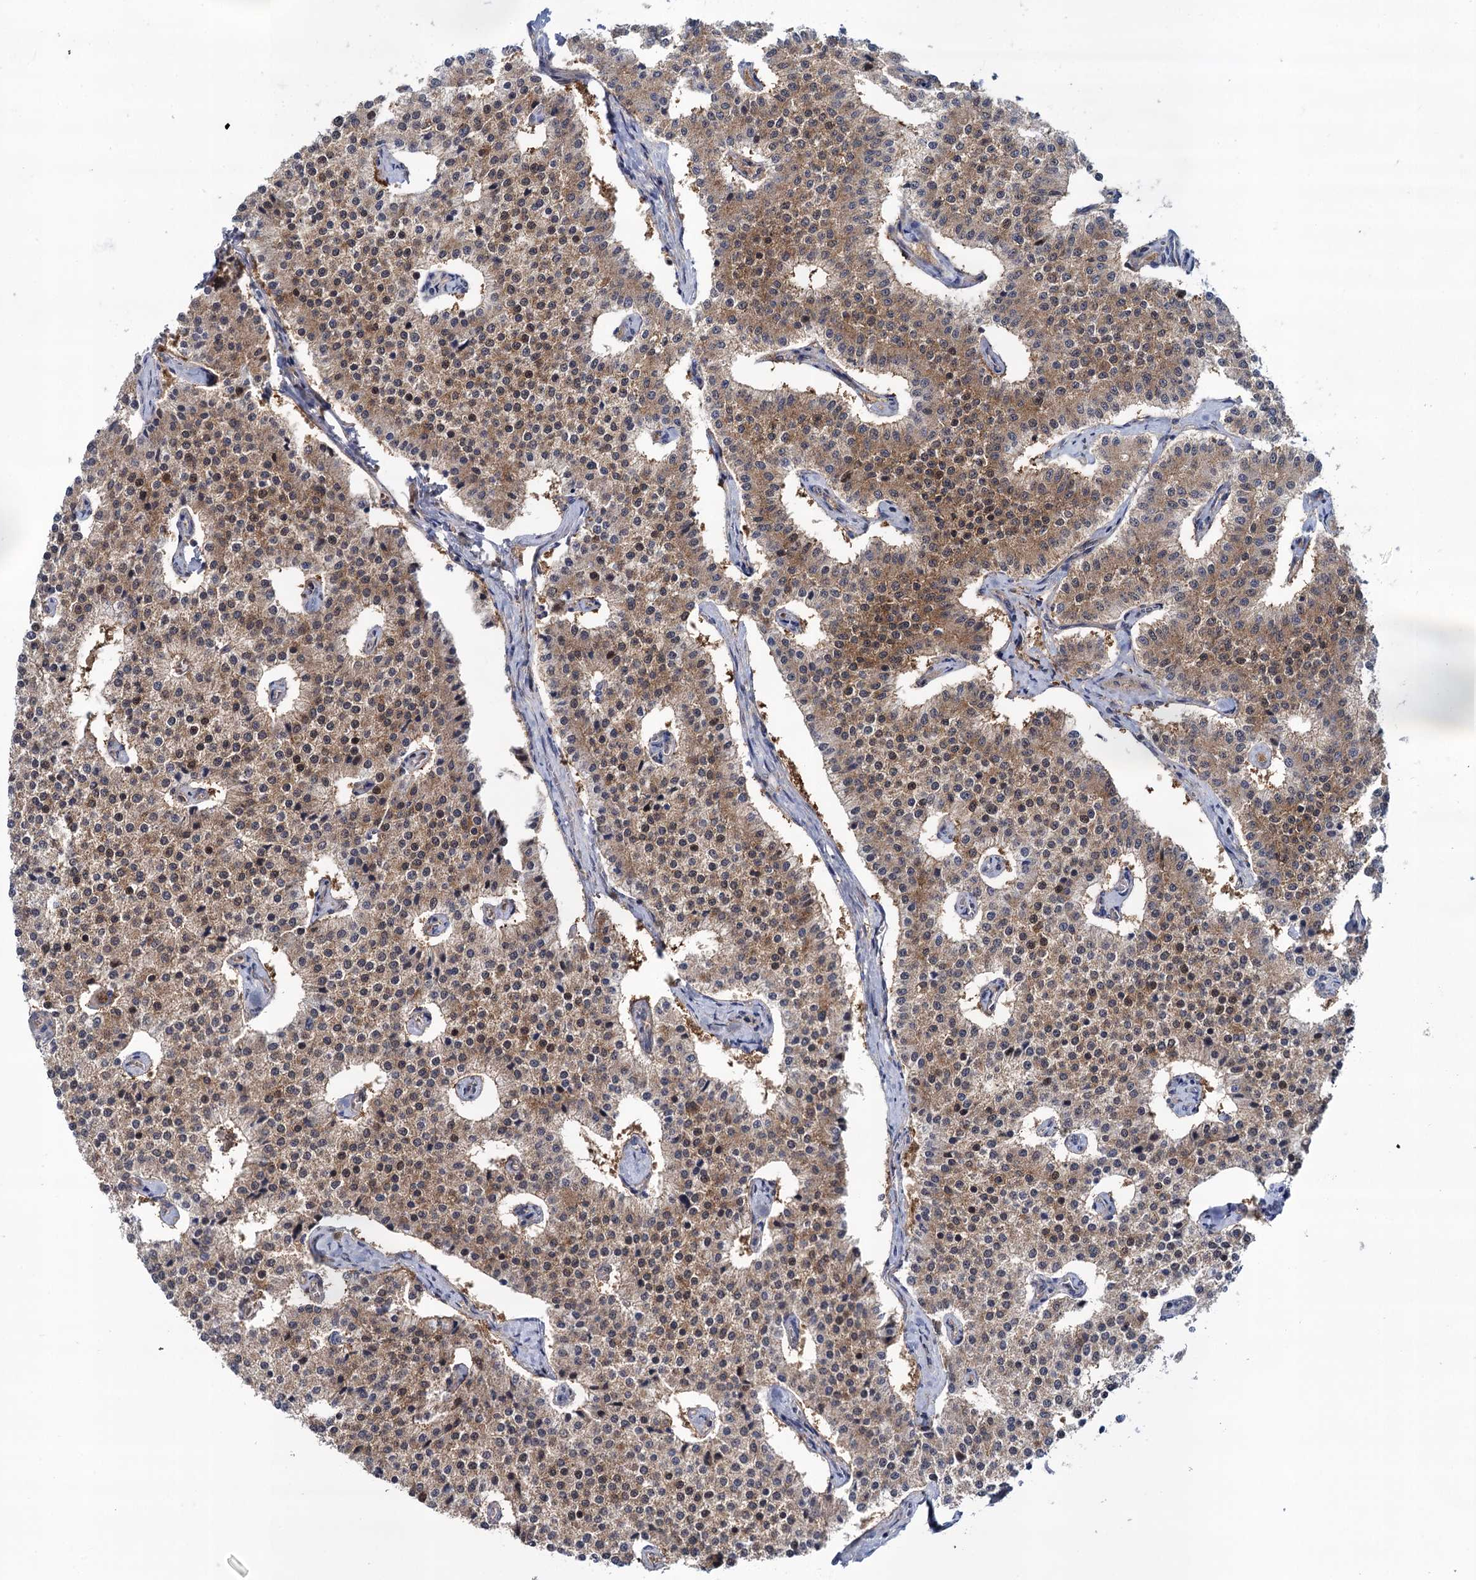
{"staining": {"intensity": "weak", "quantity": ">75%", "location": "cytoplasmic/membranous"}, "tissue": "carcinoid", "cell_type": "Tumor cells", "image_type": "cancer", "snomed": [{"axis": "morphology", "description": "Carcinoid, malignant, NOS"}, {"axis": "topography", "description": "Colon"}], "caption": "Protein expression analysis of carcinoid reveals weak cytoplasmic/membranous staining in approximately >75% of tumor cells.", "gene": "GLO1", "patient": {"sex": "female", "age": 52}}